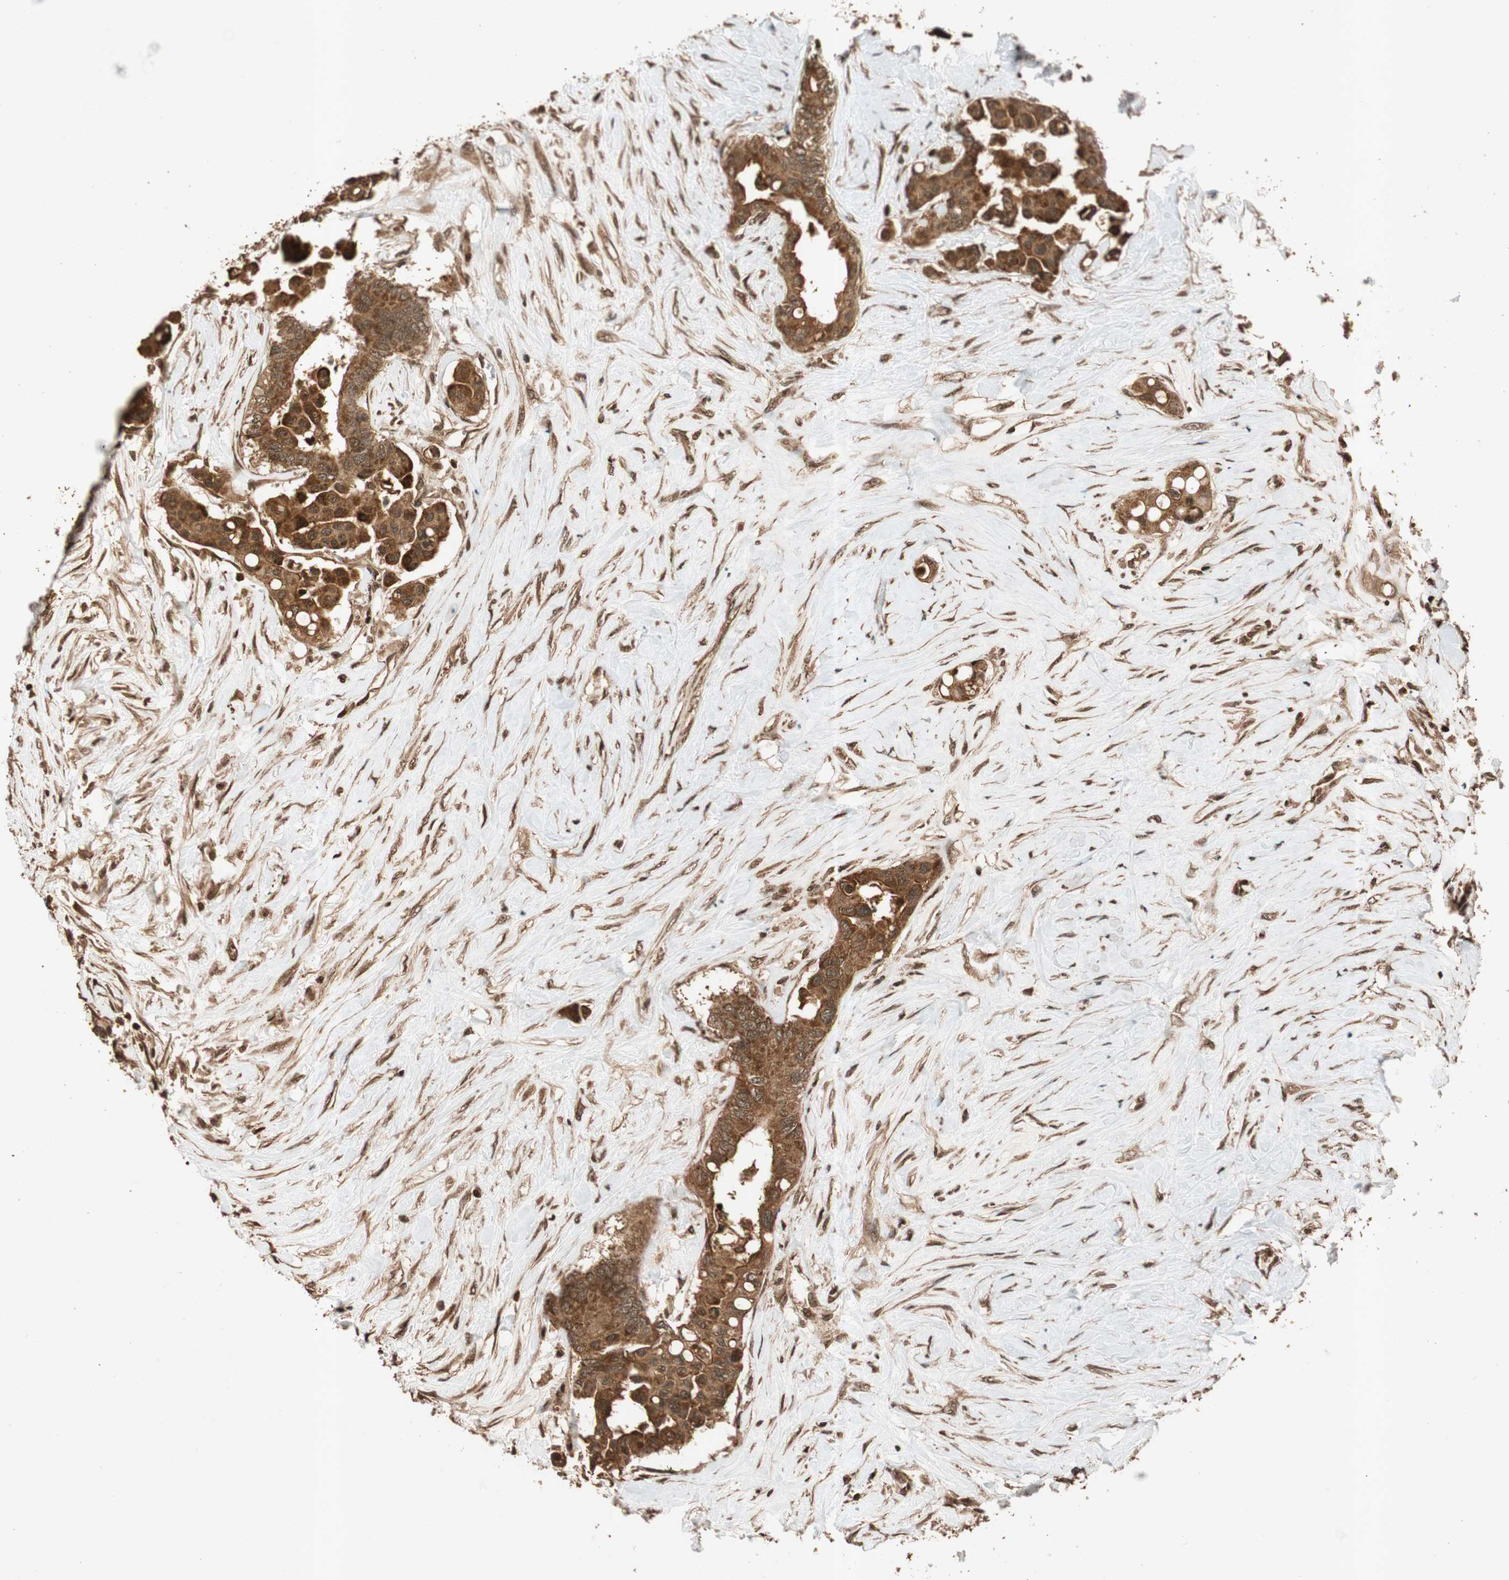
{"staining": {"intensity": "strong", "quantity": ">75%", "location": "cytoplasmic/membranous"}, "tissue": "colorectal cancer", "cell_type": "Tumor cells", "image_type": "cancer", "snomed": [{"axis": "morphology", "description": "Normal tissue, NOS"}, {"axis": "morphology", "description": "Adenocarcinoma, NOS"}, {"axis": "topography", "description": "Colon"}], "caption": "A brown stain shows strong cytoplasmic/membranous staining of a protein in human colorectal cancer (adenocarcinoma) tumor cells.", "gene": "ALKBH5", "patient": {"sex": "male", "age": 82}}